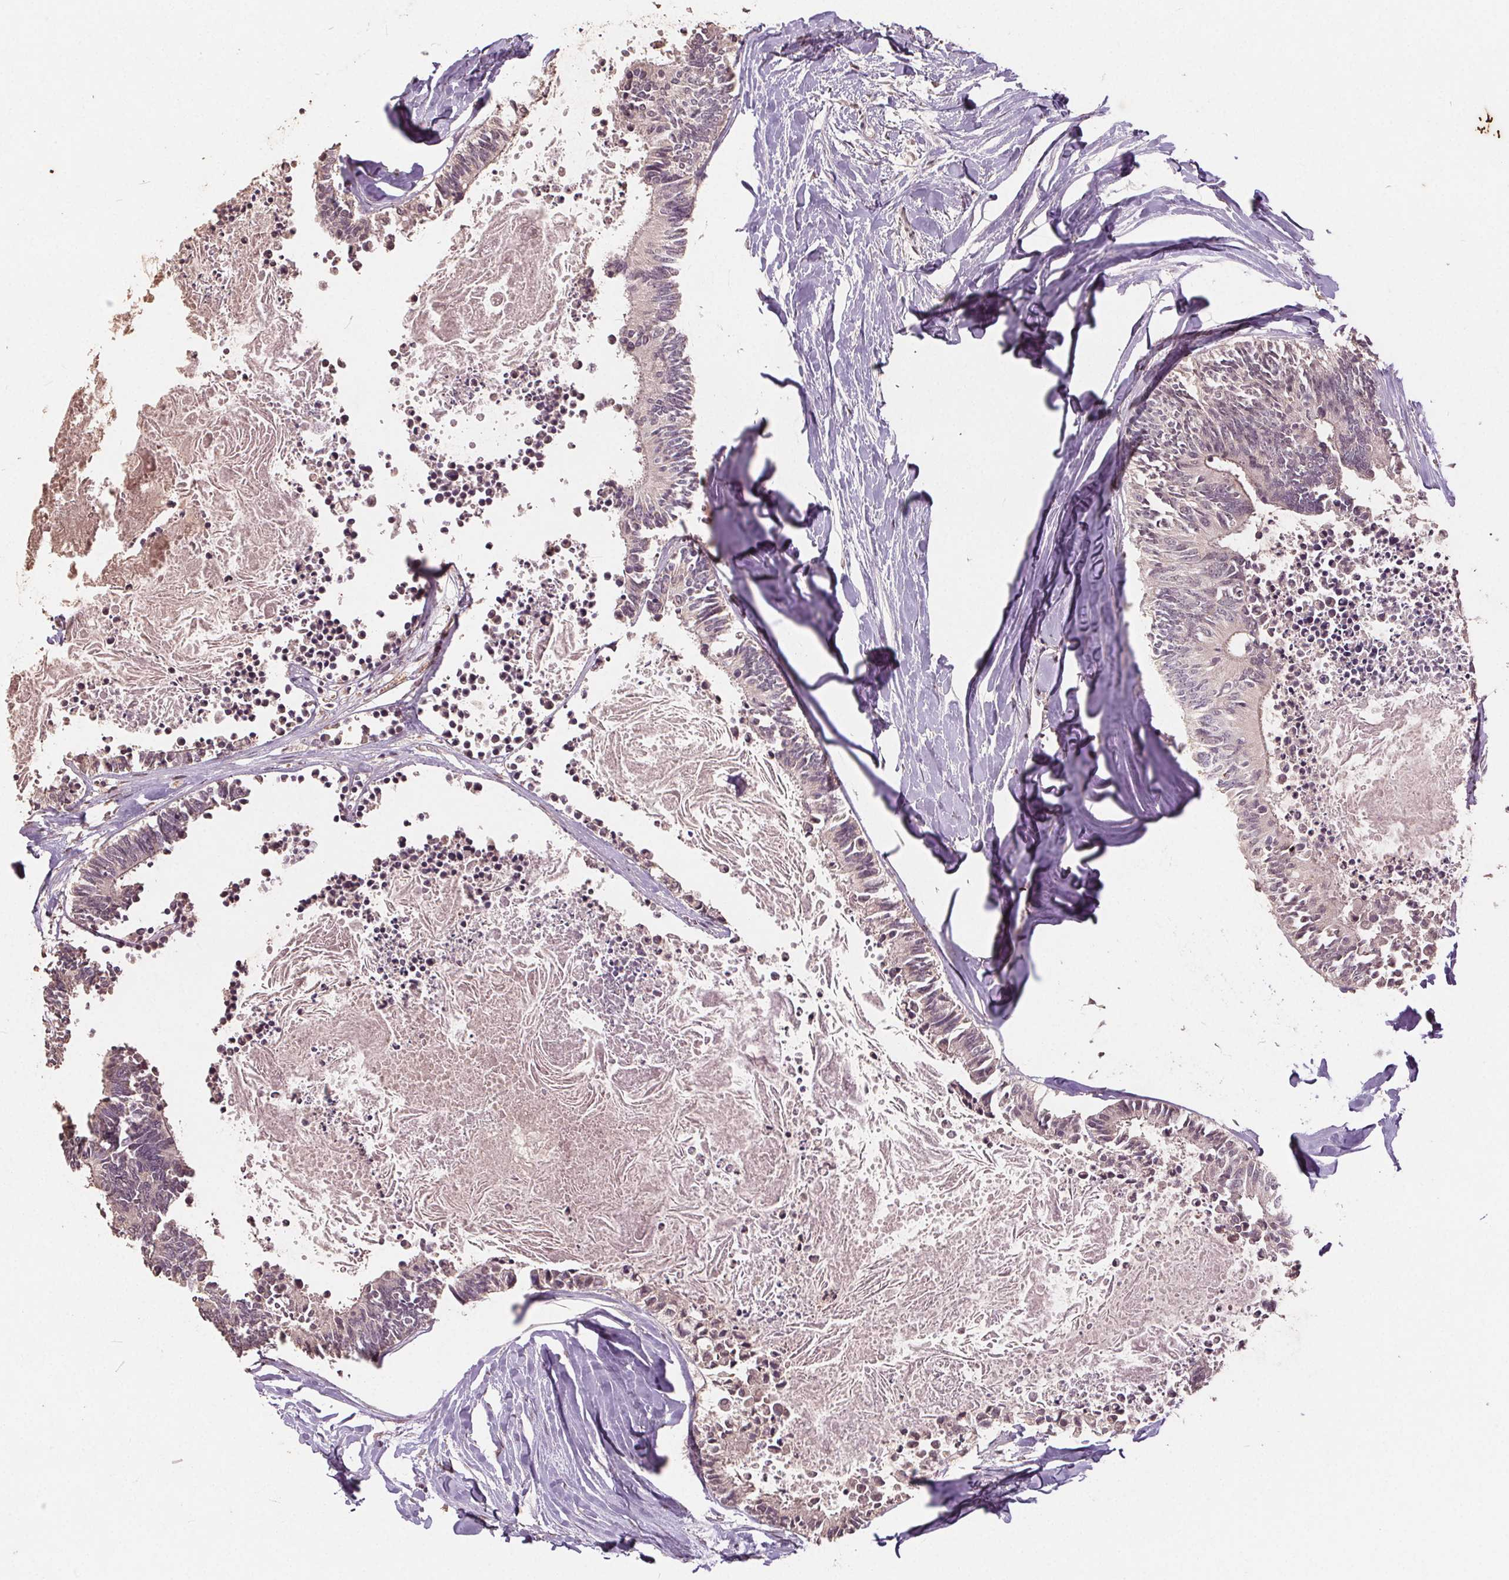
{"staining": {"intensity": "negative", "quantity": "none", "location": "none"}, "tissue": "colorectal cancer", "cell_type": "Tumor cells", "image_type": "cancer", "snomed": [{"axis": "morphology", "description": "Adenocarcinoma, NOS"}, {"axis": "topography", "description": "Colon"}, {"axis": "topography", "description": "Rectum"}], "caption": "The immunohistochemistry (IHC) micrograph has no significant positivity in tumor cells of colorectal cancer (adenocarcinoma) tissue.", "gene": "DNMT3B", "patient": {"sex": "male", "age": 57}}